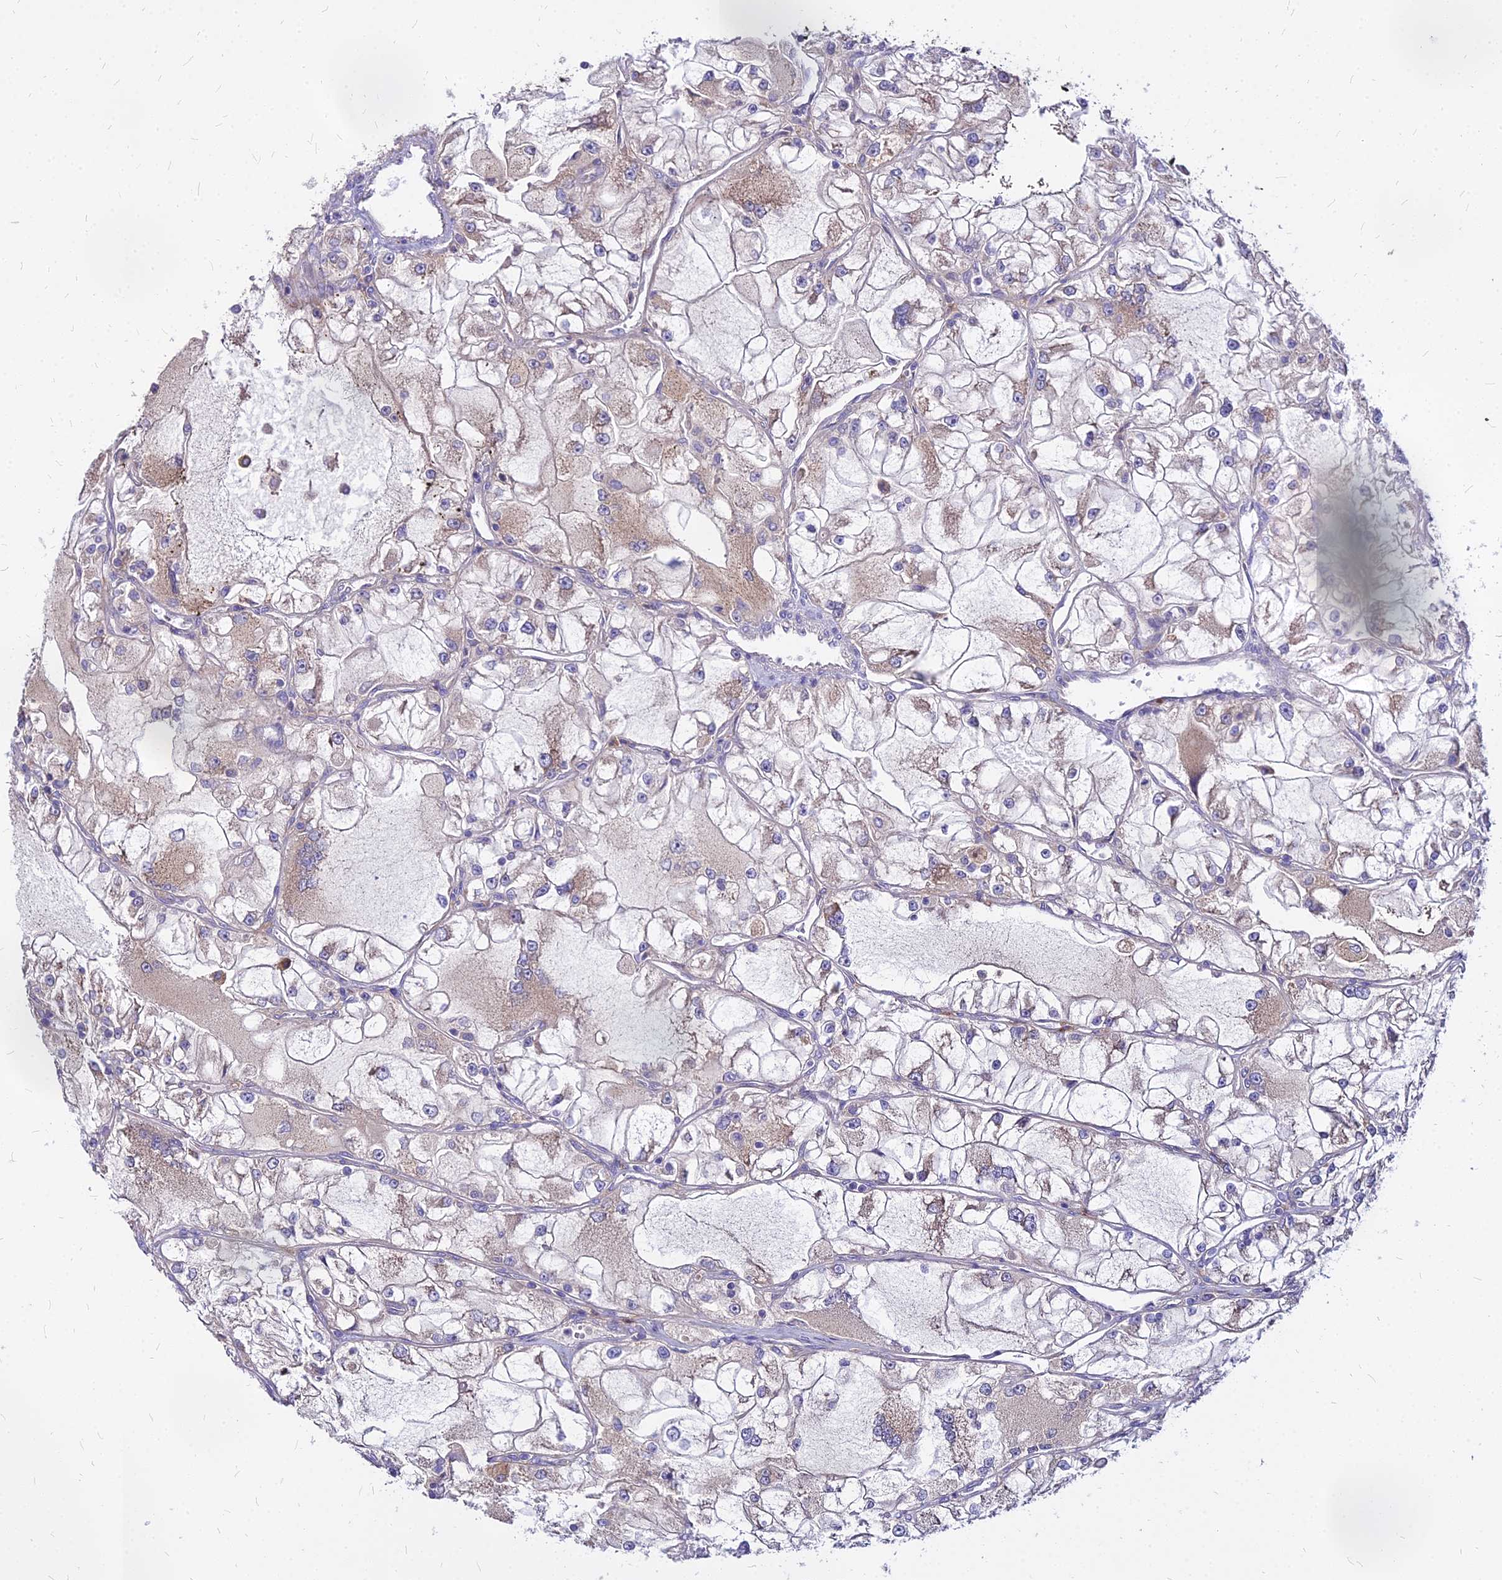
{"staining": {"intensity": "weak", "quantity": "25%-75%", "location": "cytoplasmic/membranous"}, "tissue": "renal cancer", "cell_type": "Tumor cells", "image_type": "cancer", "snomed": [{"axis": "morphology", "description": "Adenocarcinoma, NOS"}, {"axis": "topography", "description": "Kidney"}], "caption": "There is low levels of weak cytoplasmic/membranous staining in tumor cells of renal cancer, as demonstrated by immunohistochemical staining (brown color).", "gene": "COMMD10", "patient": {"sex": "female", "age": 72}}